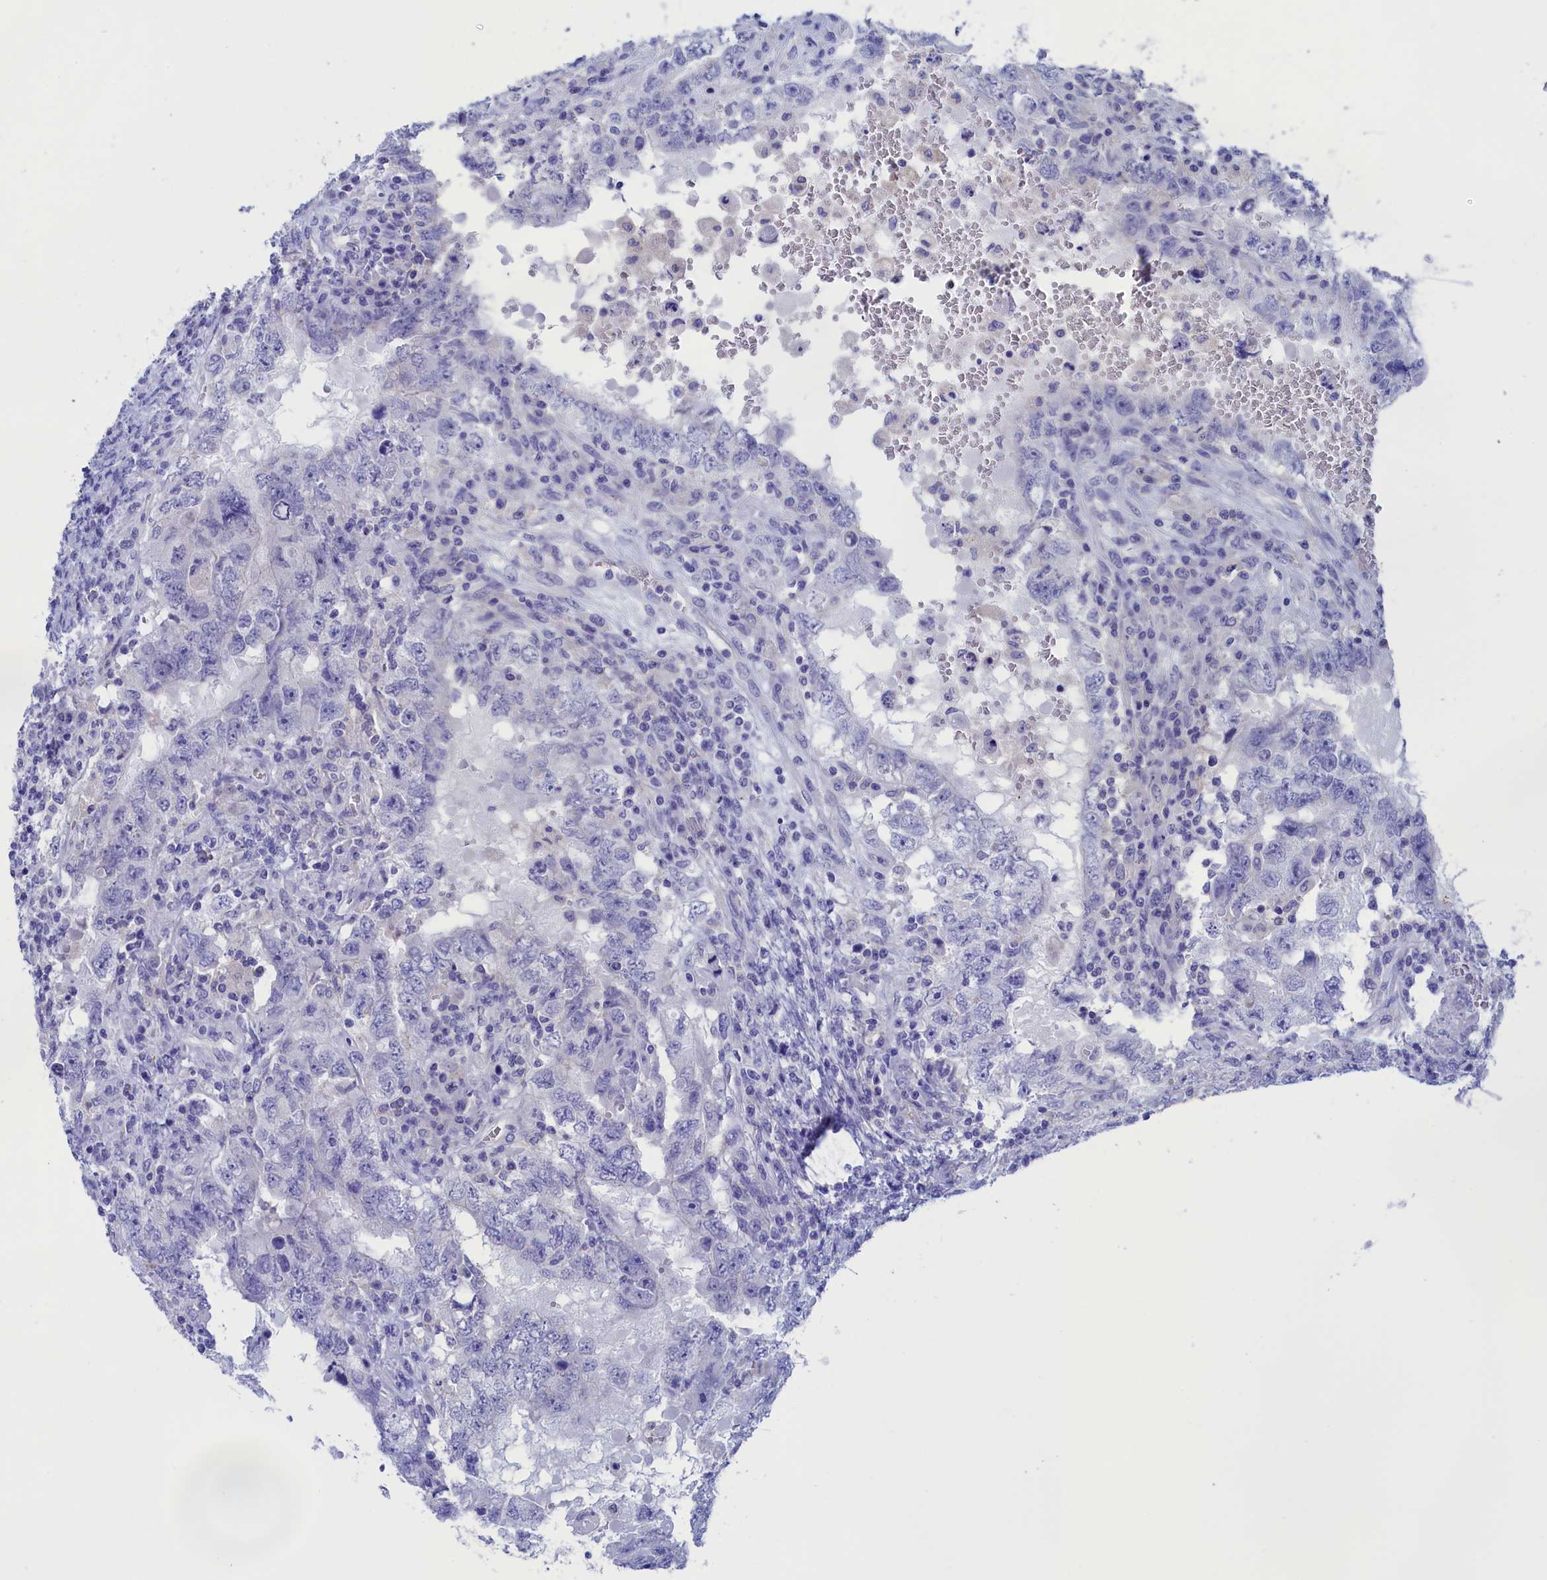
{"staining": {"intensity": "negative", "quantity": "none", "location": "none"}, "tissue": "testis cancer", "cell_type": "Tumor cells", "image_type": "cancer", "snomed": [{"axis": "morphology", "description": "Carcinoma, Embryonal, NOS"}, {"axis": "topography", "description": "Testis"}], "caption": "Tumor cells show no significant protein positivity in testis embryonal carcinoma.", "gene": "VPS35L", "patient": {"sex": "male", "age": 26}}